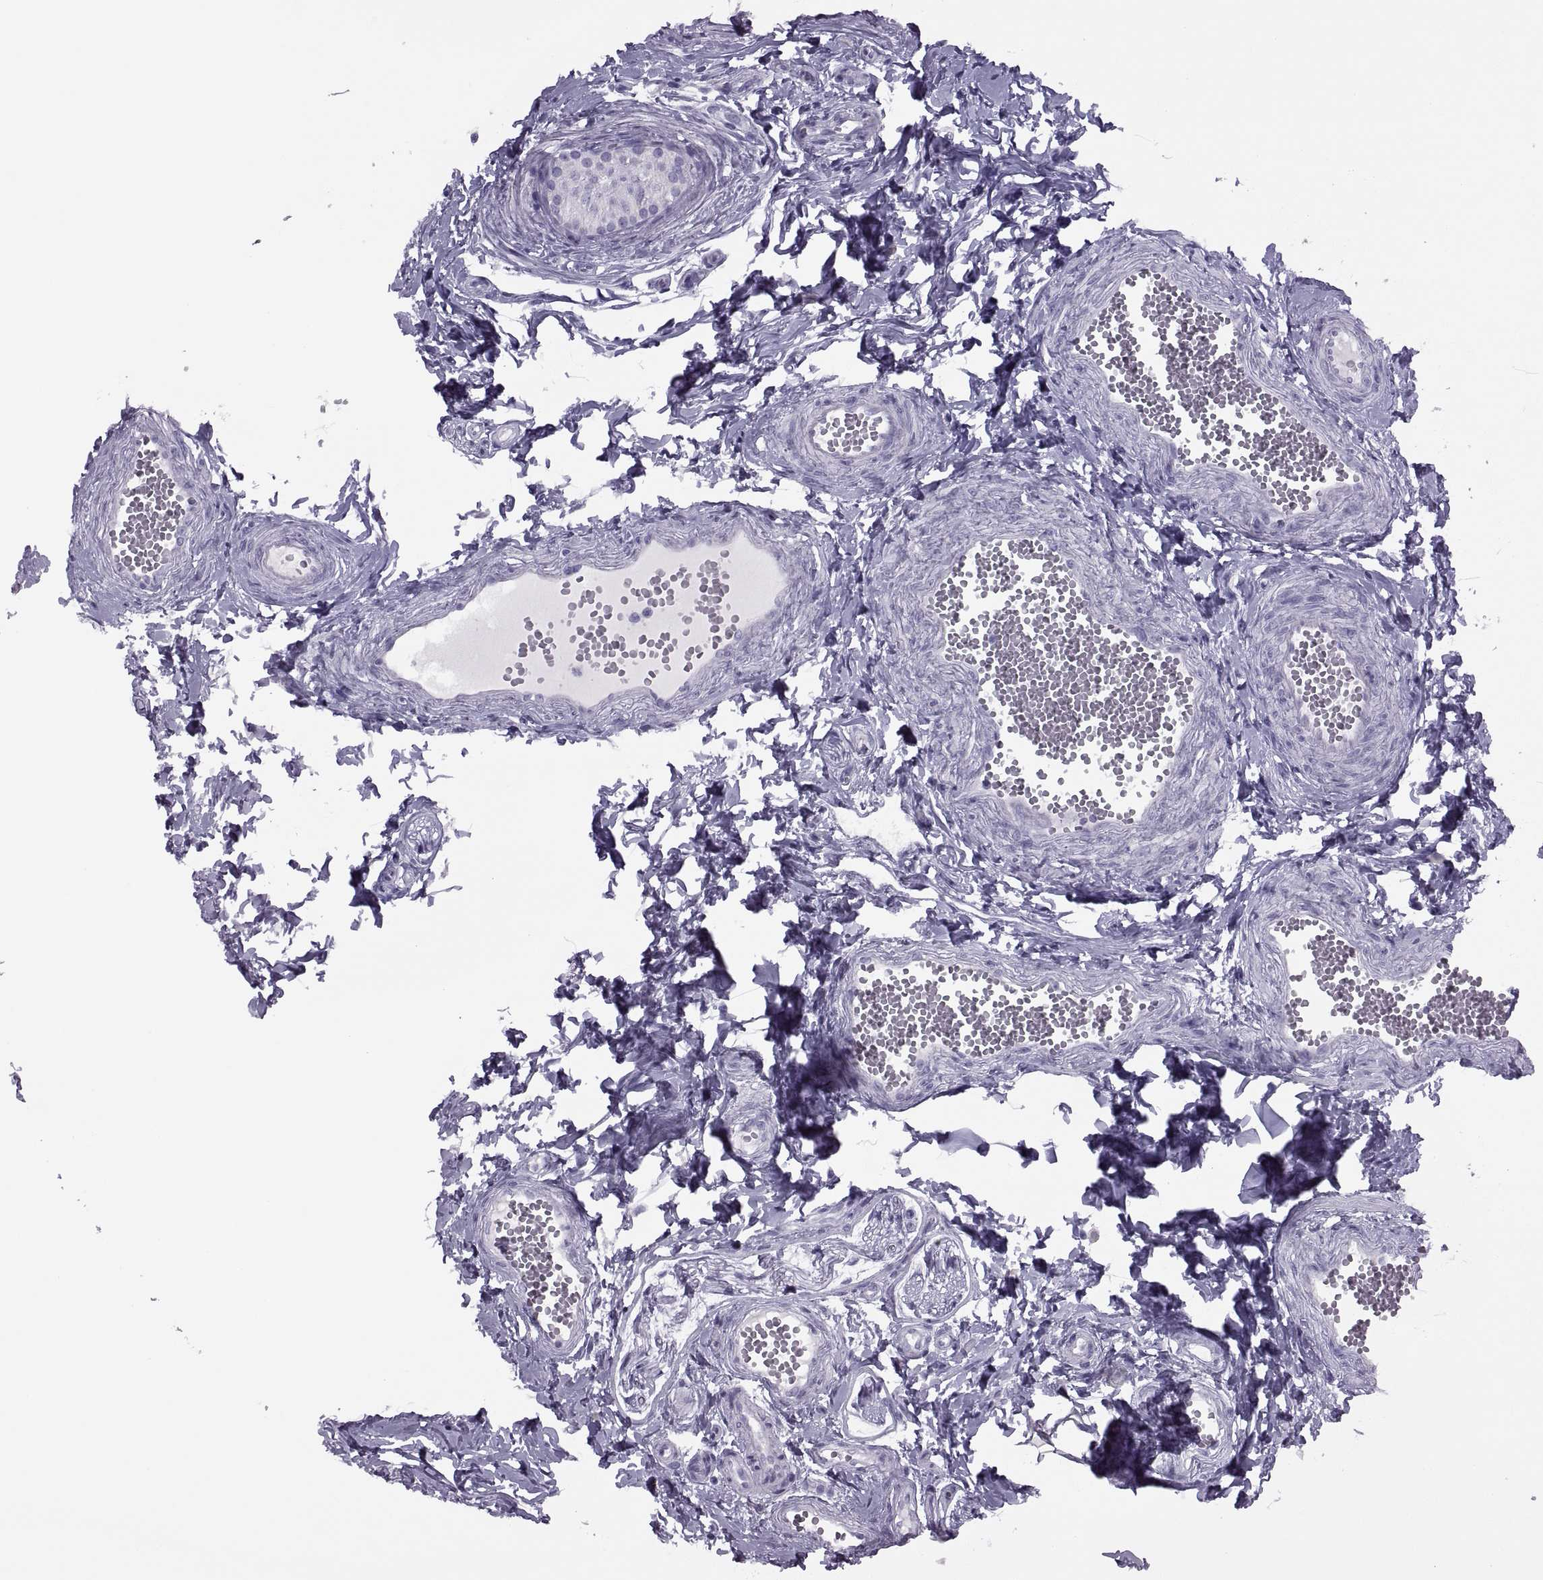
{"staining": {"intensity": "negative", "quantity": "none", "location": "none"}, "tissue": "epididymis", "cell_type": "Glandular cells", "image_type": "normal", "snomed": [{"axis": "morphology", "description": "Normal tissue, NOS"}, {"axis": "topography", "description": "Epididymis"}], "caption": "Protein analysis of normal epididymis shows no significant staining in glandular cells.", "gene": "FAM24A", "patient": {"sex": "male", "age": 22}}